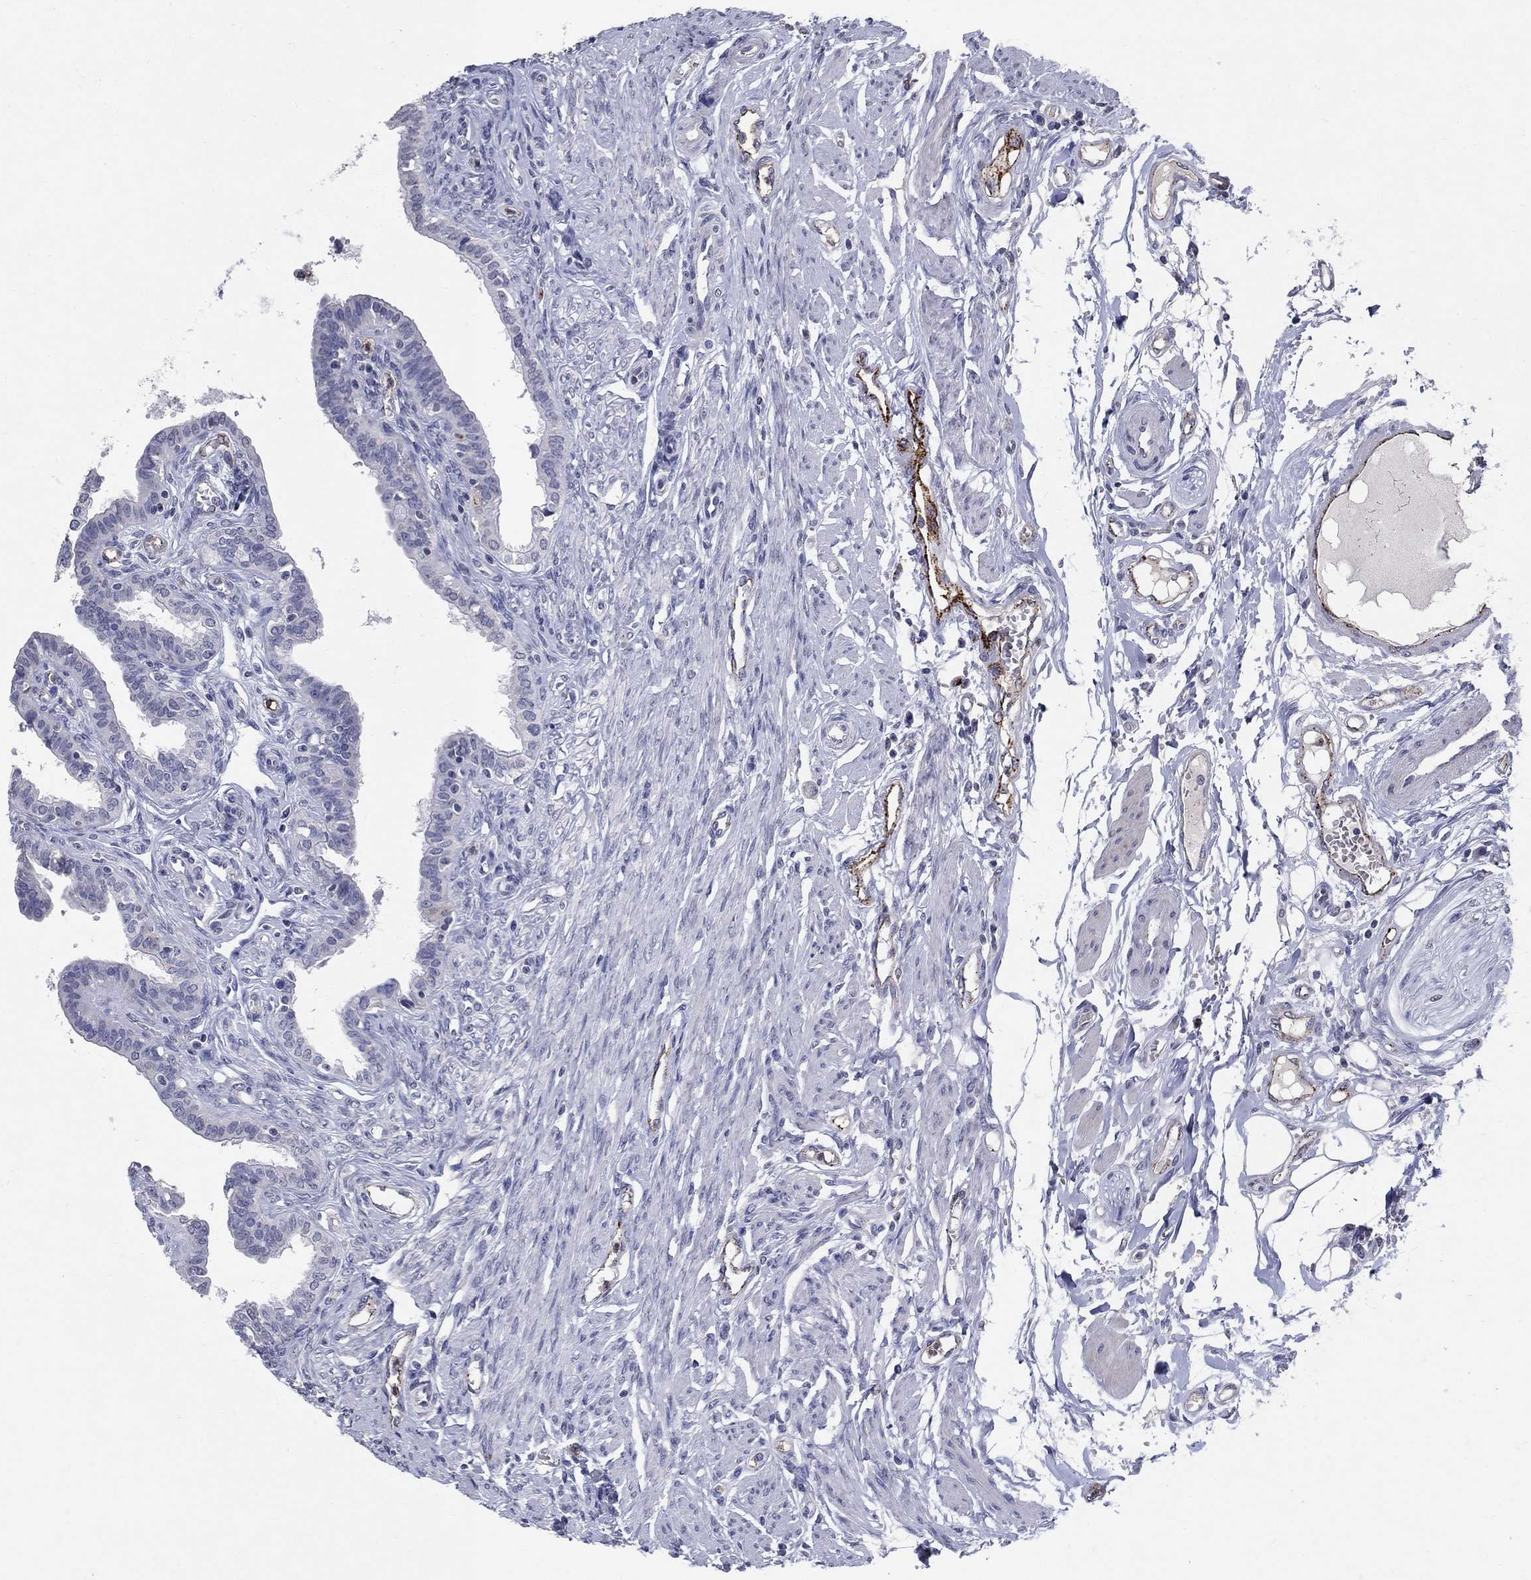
{"staining": {"intensity": "negative", "quantity": "none", "location": "none"}, "tissue": "fallopian tube", "cell_type": "Glandular cells", "image_type": "normal", "snomed": [{"axis": "morphology", "description": "Normal tissue, NOS"}, {"axis": "morphology", "description": "Carcinoma, endometroid"}, {"axis": "topography", "description": "Fallopian tube"}, {"axis": "topography", "description": "Ovary"}], "caption": "Human fallopian tube stained for a protein using IHC displays no expression in glandular cells.", "gene": "TINAG", "patient": {"sex": "female", "age": 42}}